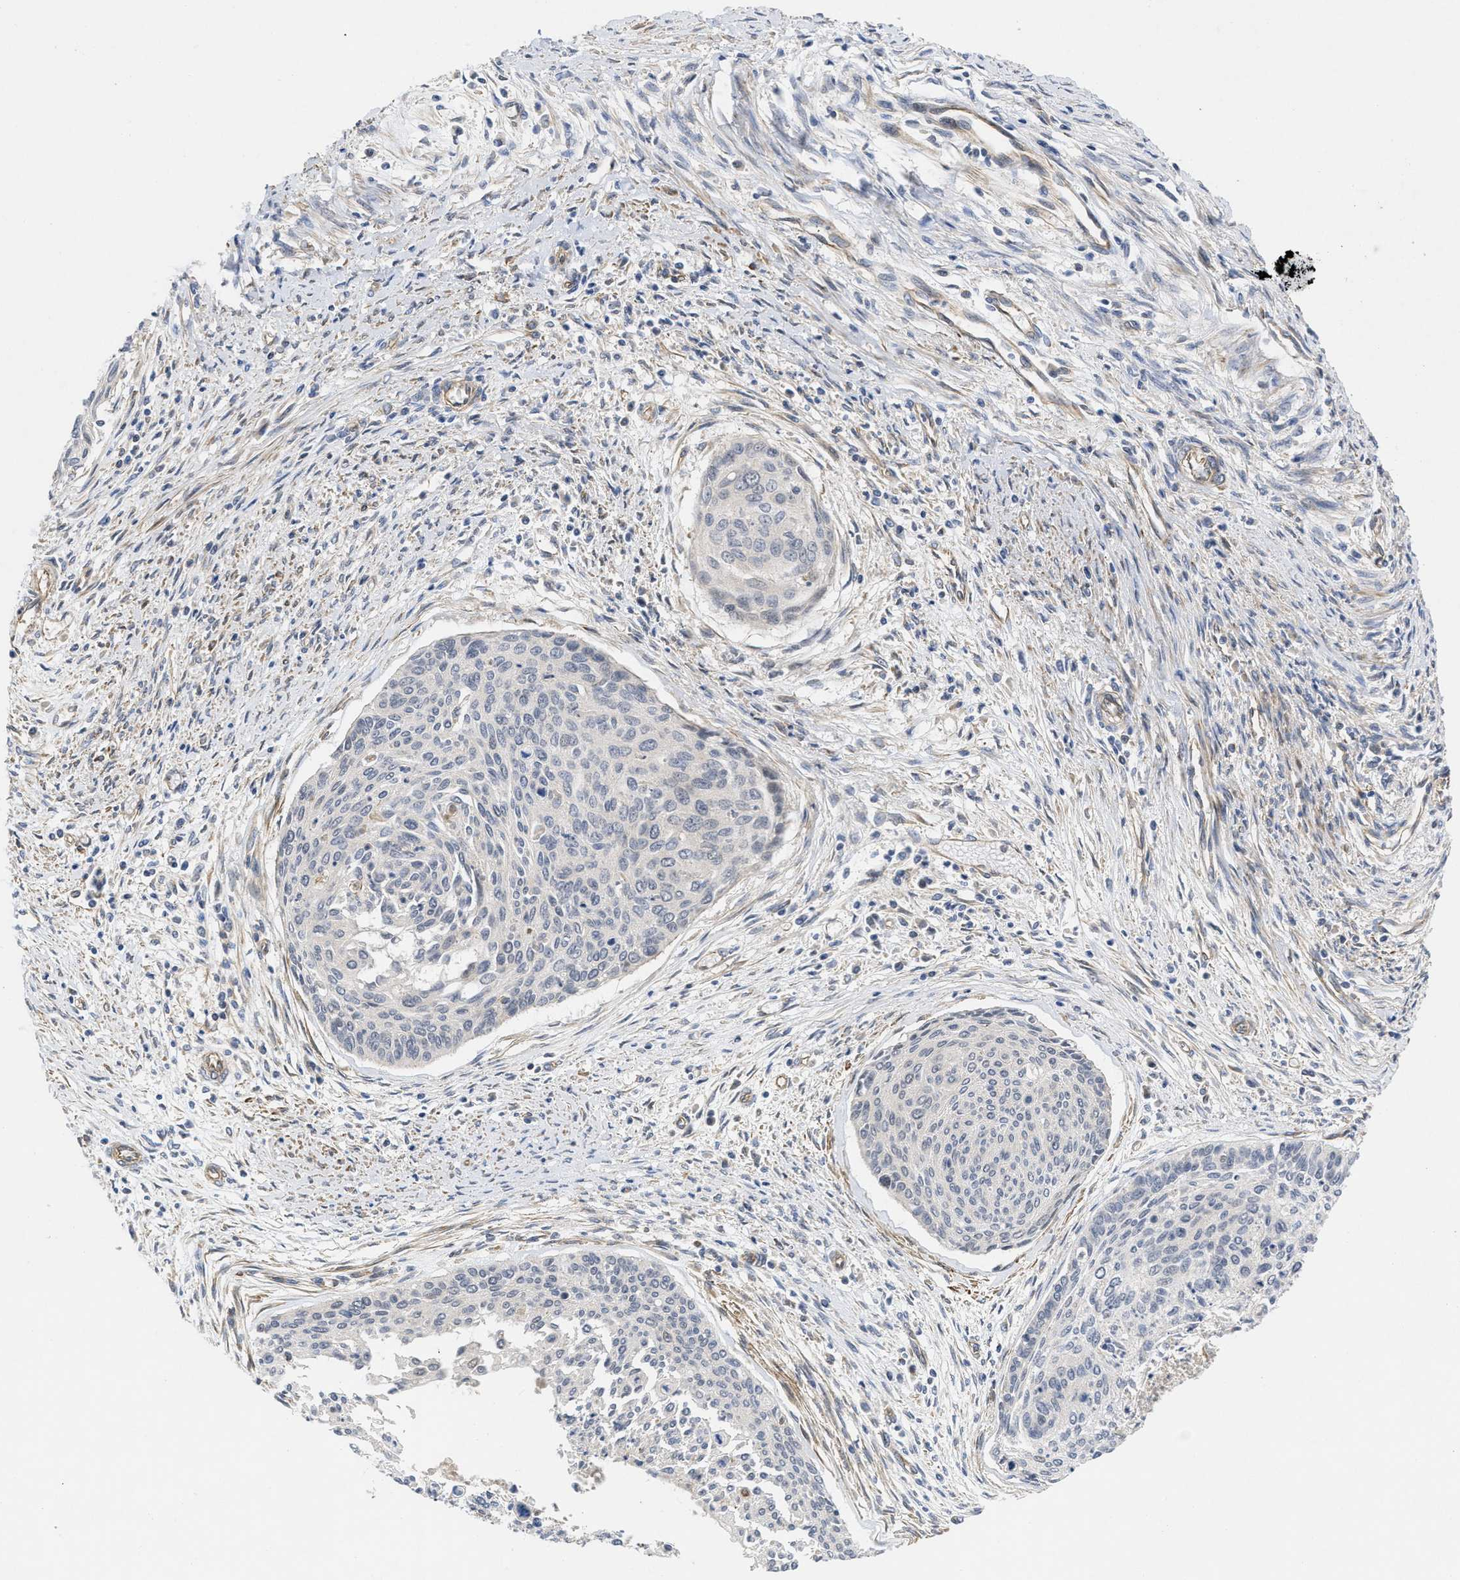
{"staining": {"intensity": "negative", "quantity": "none", "location": "none"}, "tissue": "cervical cancer", "cell_type": "Tumor cells", "image_type": "cancer", "snomed": [{"axis": "morphology", "description": "Squamous cell carcinoma, NOS"}, {"axis": "topography", "description": "Cervix"}], "caption": "Tumor cells are negative for brown protein staining in cervical cancer. (Stains: DAB (3,3'-diaminobenzidine) immunohistochemistry (IHC) with hematoxylin counter stain, Microscopy: brightfield microscopy at high magnification).", "gene": "ARHGEF26", "patient": {"sex": "female", "age": 55}}